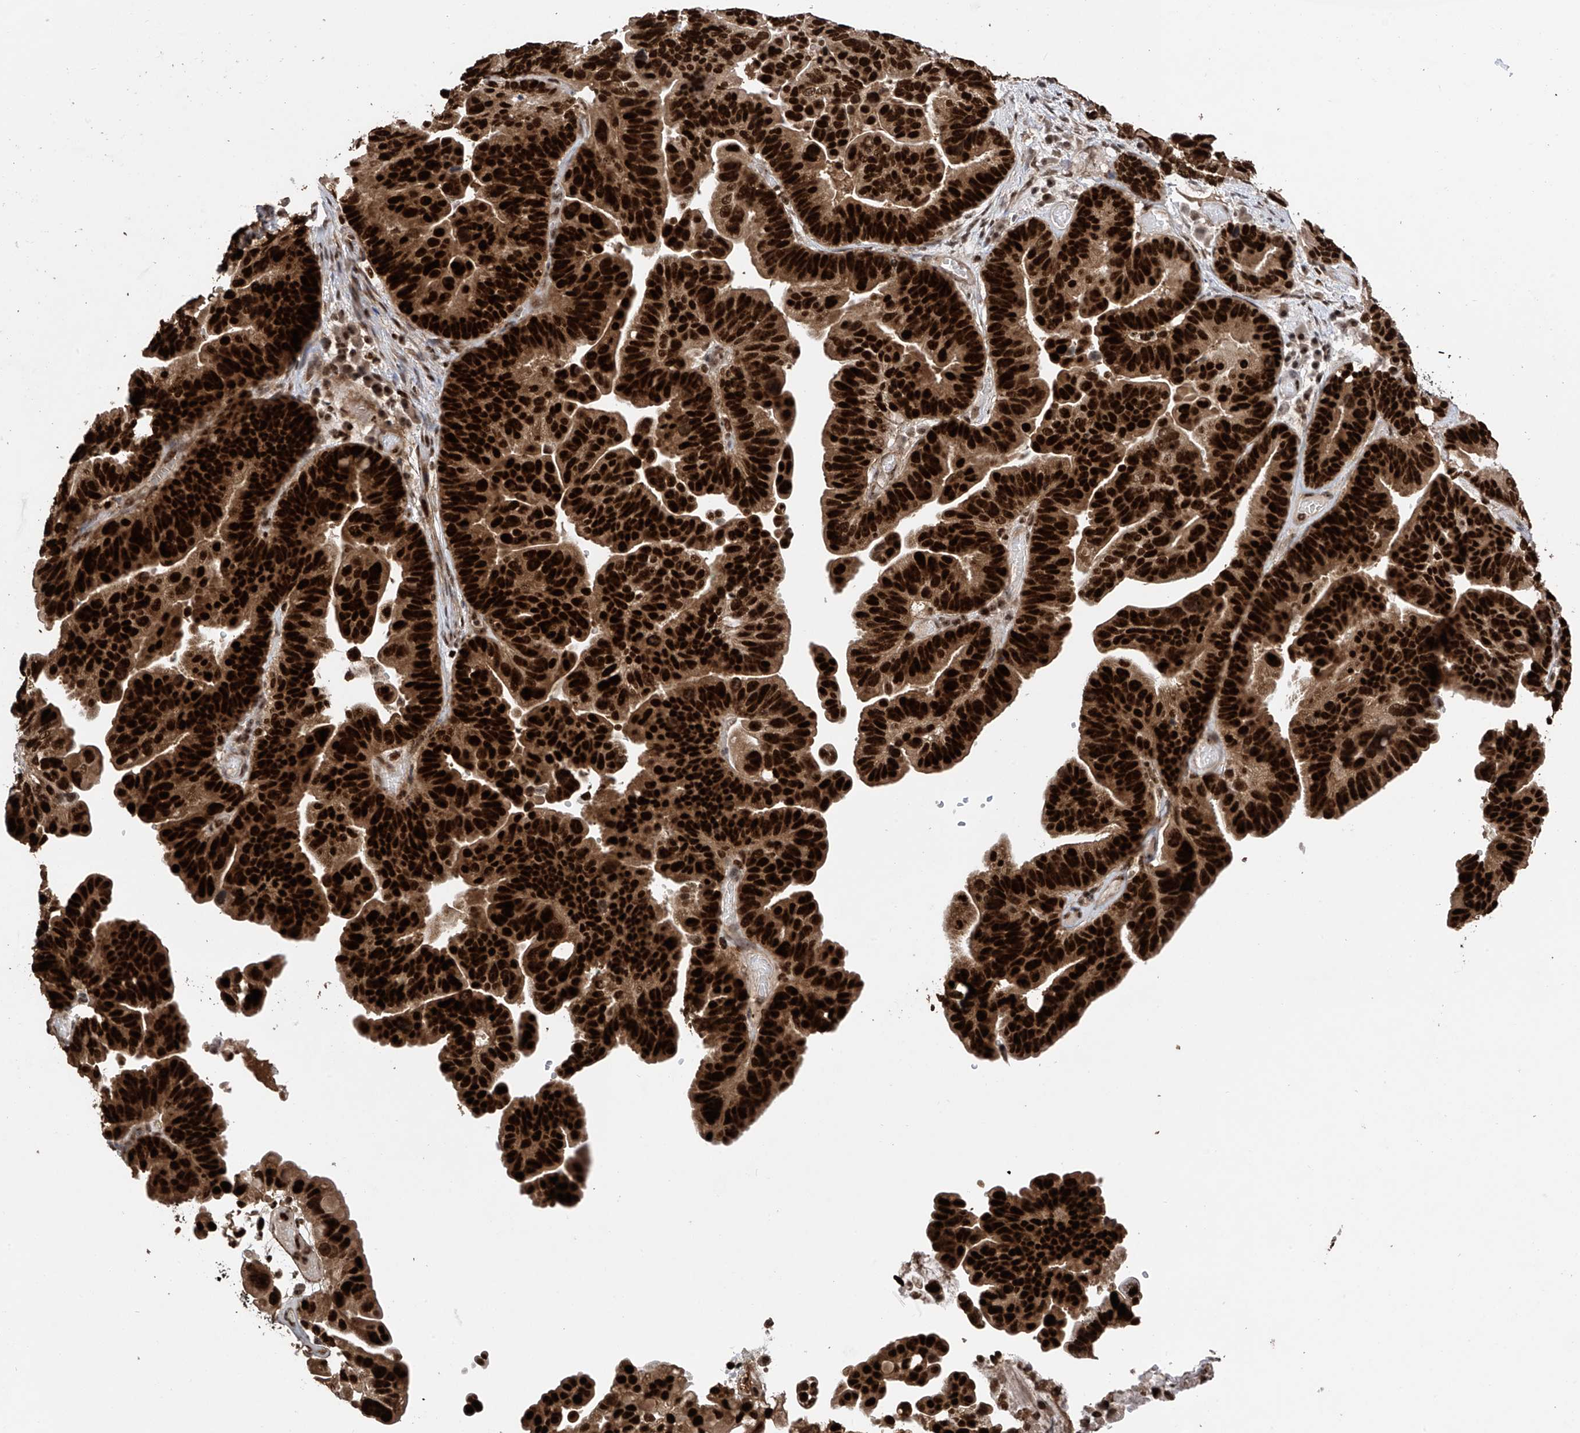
{"staining": {"intensity": "strong", "quantity": ">75%", "location": "cytoplasmic/membranous,nuclear"}, "tissue": "ovarian cancer", "cell_type": "Tumor cells", "image_type": "cancer", "snomed": [{"axis": "morphology", "description": "Cystadenocarcinoma, serous, NOS"}, {"axis": "topography", "description": "Ovary"}], "caption": "Approximately >75% of tumor cells in serous cystadenocarcinoma (ovarian) reveal strong cytoplasmic/membranous and nuclear protein expression as visualized by brown immunohistochemical staining.", "gene": "DNAJC9", "patient": {"sex": "female", "age": 56}}